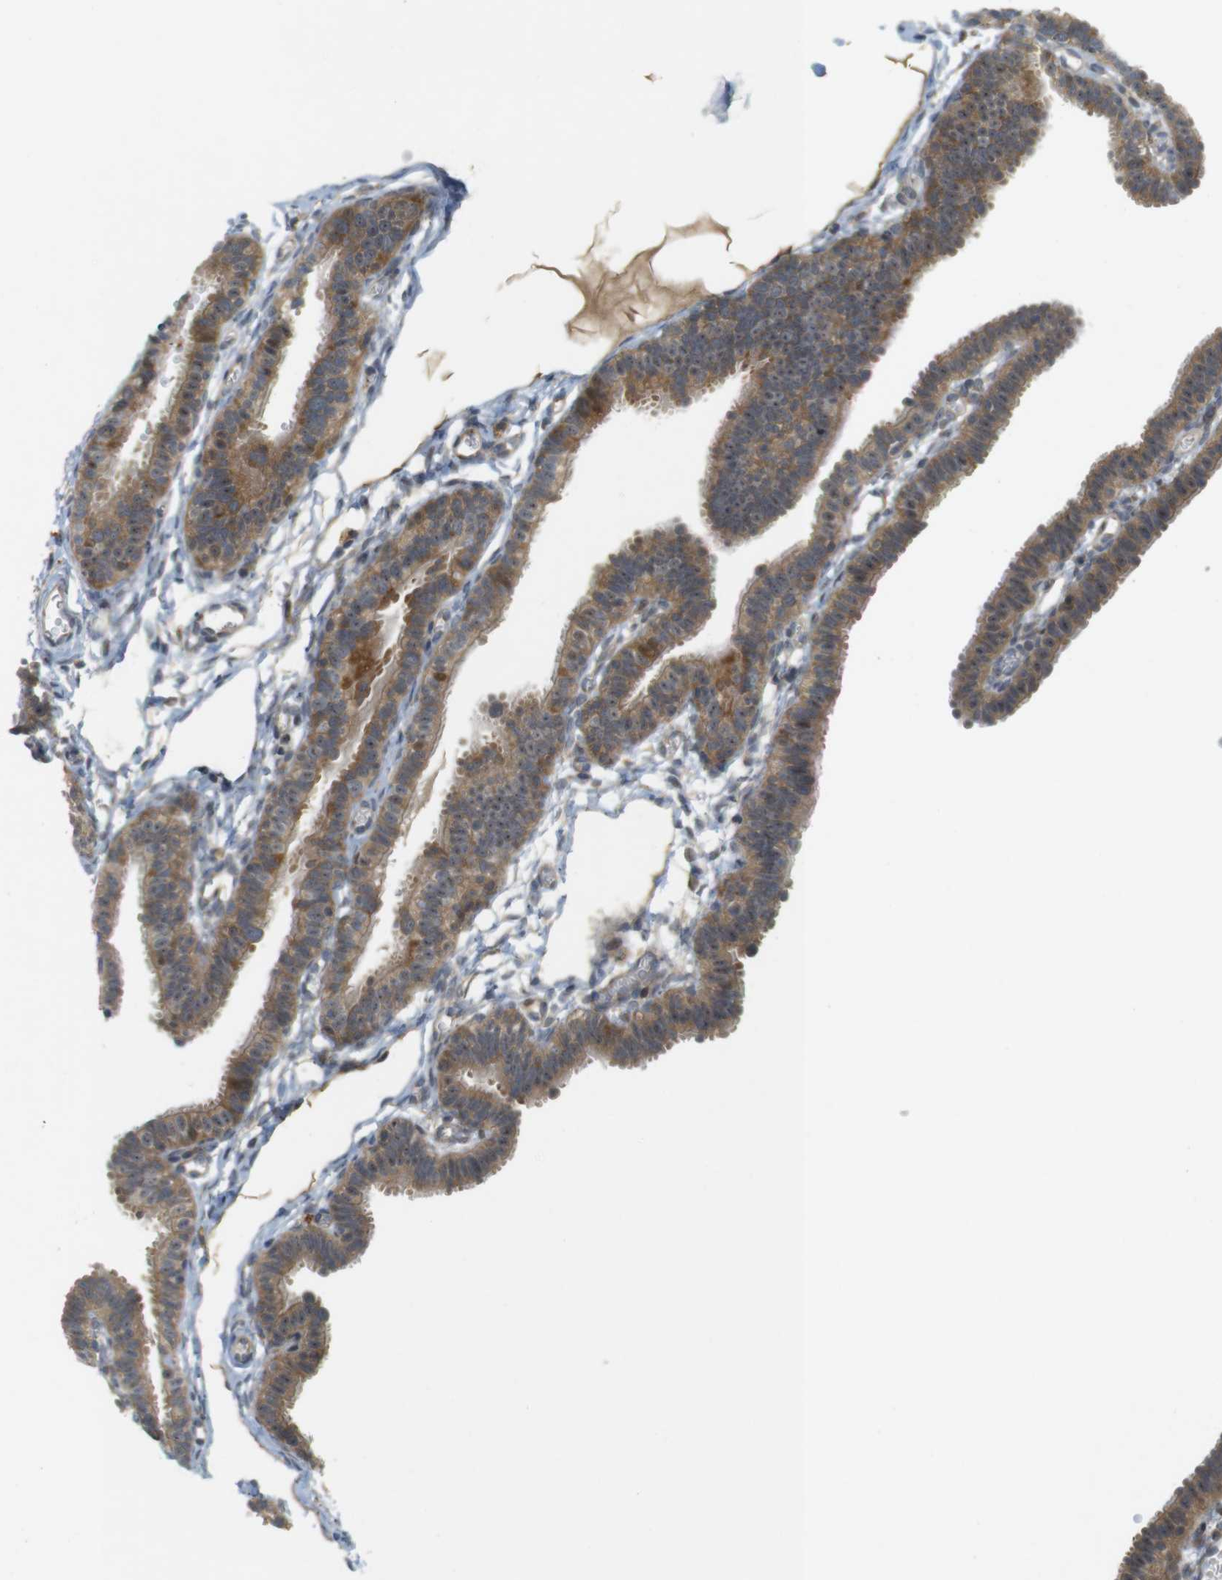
{"staining": {"intensity": "moderate", "quantity": ">75%", "location": "cytoplasmic/membranous,nuclear"}, "tissue": "fallopian tube", "cell_type": "Glandular cells", "image_type": "normal", "snomed": [{"axis": "morphology", "description": "Normal tissue, NOS"}, {"axis": "topography", "description": "Fallopian tube"}, {"axis": "topography", "description": "Placenta"}], "caption": "Immunohistochemical staining of unremarkable human fallopian tube demonstrates moderate cytoplasmic/membranous,nuclear protein staining in approximately >75% of glandular cells. (Brightfield microscopy of DAB IHC at high magnification).", "gene": "TMX3", "patient": {"sex": "female", "age": 34}}